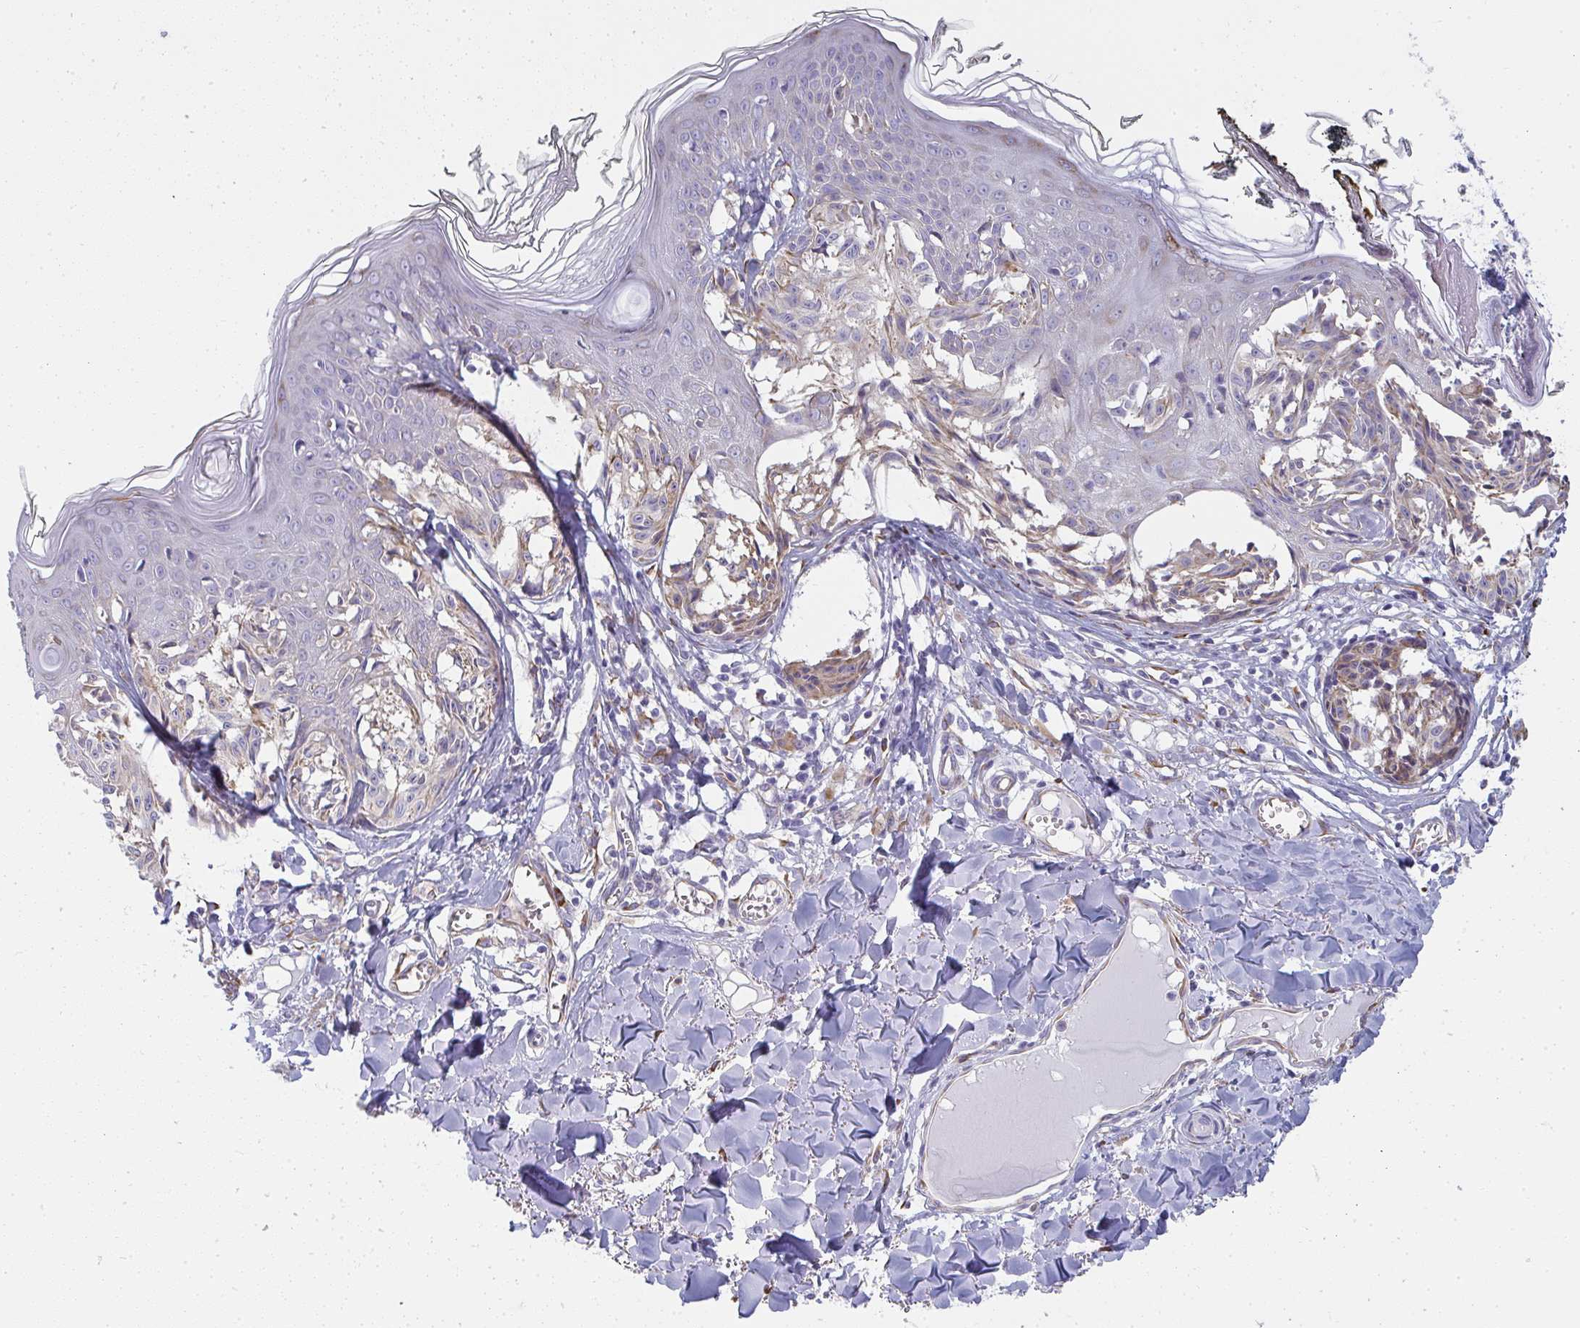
{"staining": {"intensity": "weak", "quantity": "25%-75%", "location": "cytoplasmic/membranous"}, "tissue": "melanoma", "cell_type": "Tumor cells", "image_type": "cancer", "snomed": [{"axis": "morphology", "description": "Malignant melanoma, NOS"}, {"axis": "topography", "description": "Skin"}], "caption": "Protein expression analysis of malignant melanoma exhibits weak cytoplasmic/membranous staining in approximately 25%-75% of tumor cells.", "gene": "SHROOM1", "patient": {"sex": "female", "age": 43}}